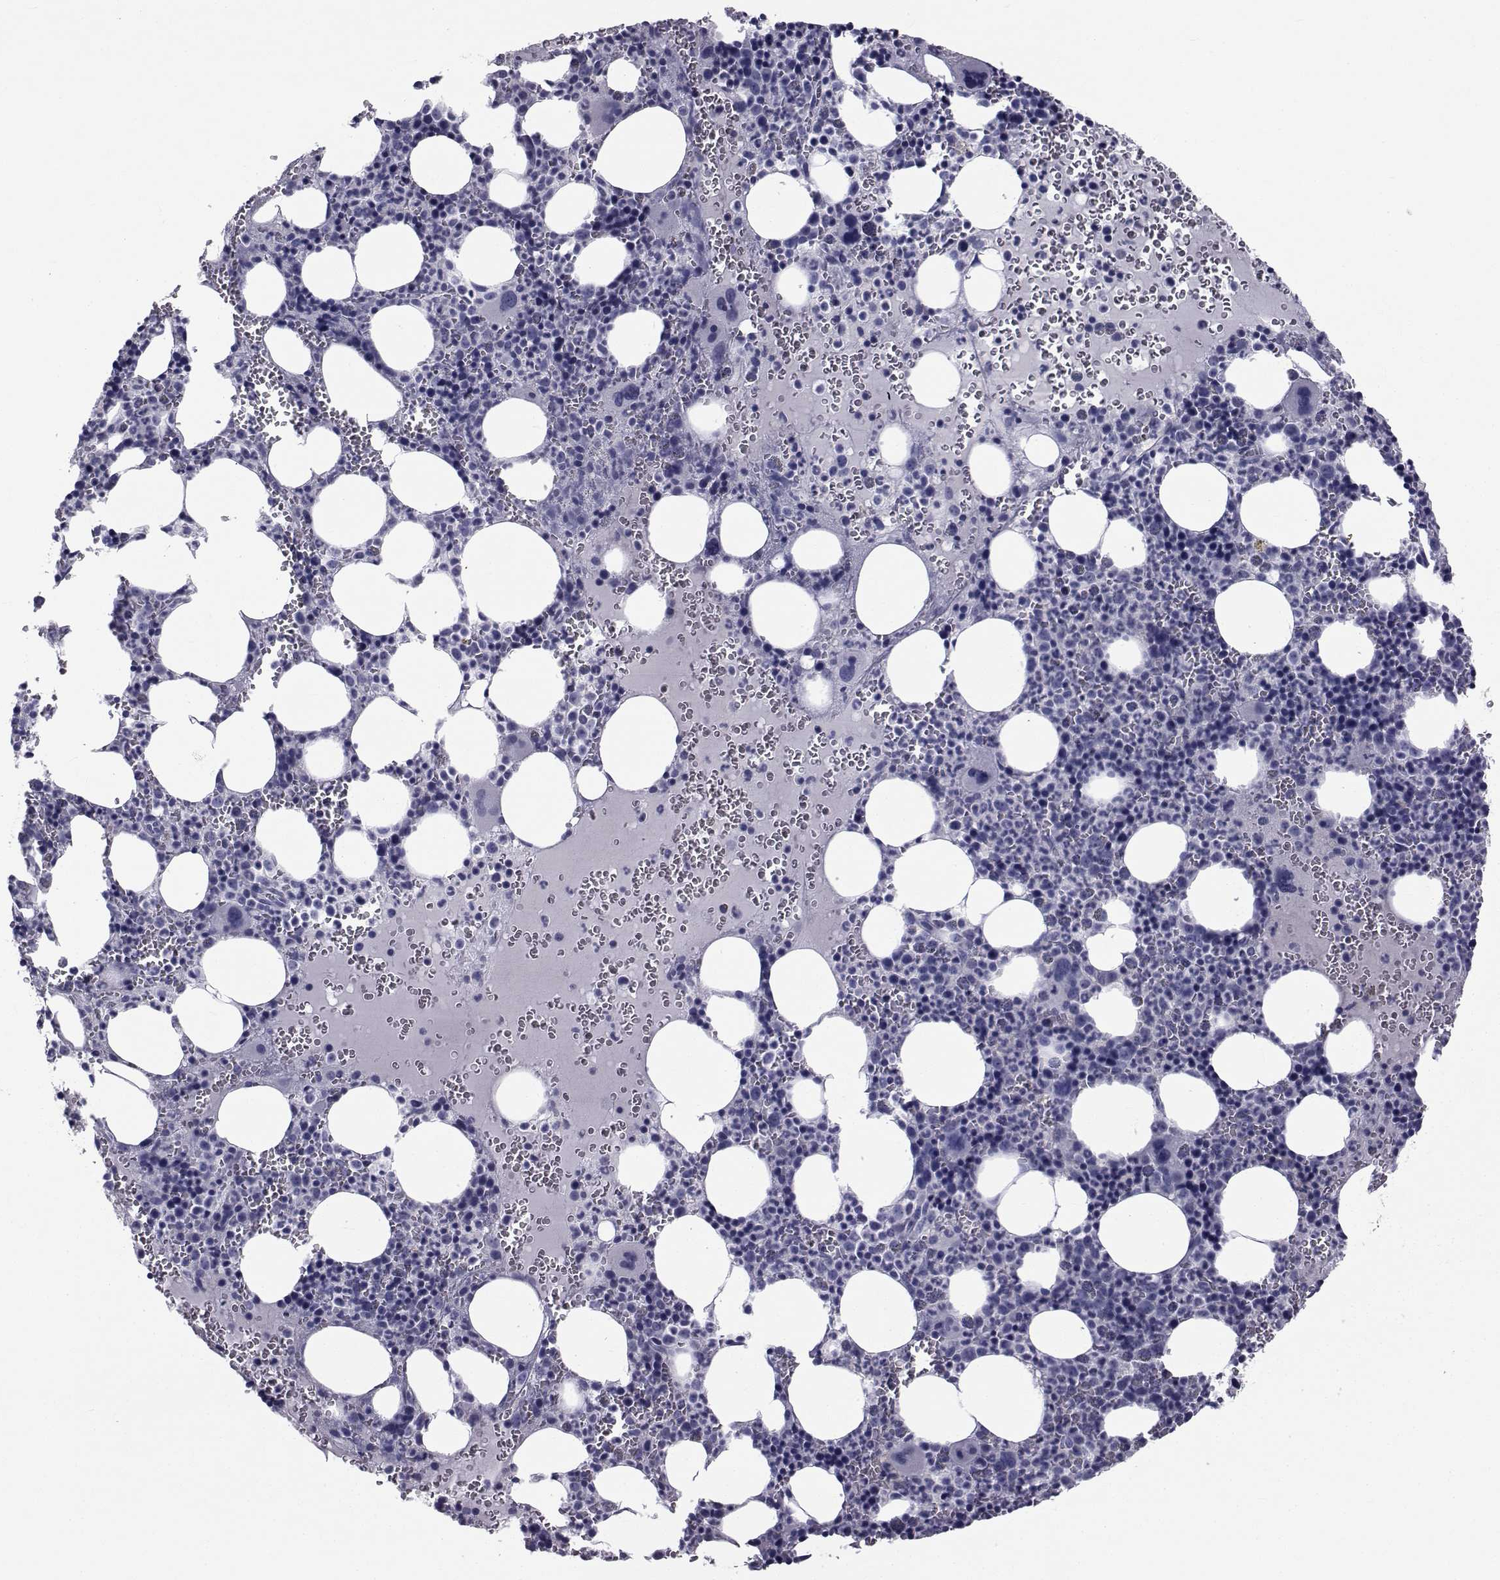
{"staining": {"intensity": "negative", "quantity": "none", "location": "none"}, "tissue": "bone marrow", "cell_type": "Hematopoietic cells", "image_type": "normal", "snomed": [{"axis": "morphology", "description": "Normal tissue, NOS"}, {"axis": "topography", "description": "Bone marrow"}], "caption": "Immunohistochemistry image of normal human bone marrow stained for a protein (brown), which shows no positivity in hematopoietic cells. Nuclei are stained in blue.", "gene": "FDXR", "patient": {"sex": "male", "age": 63}}